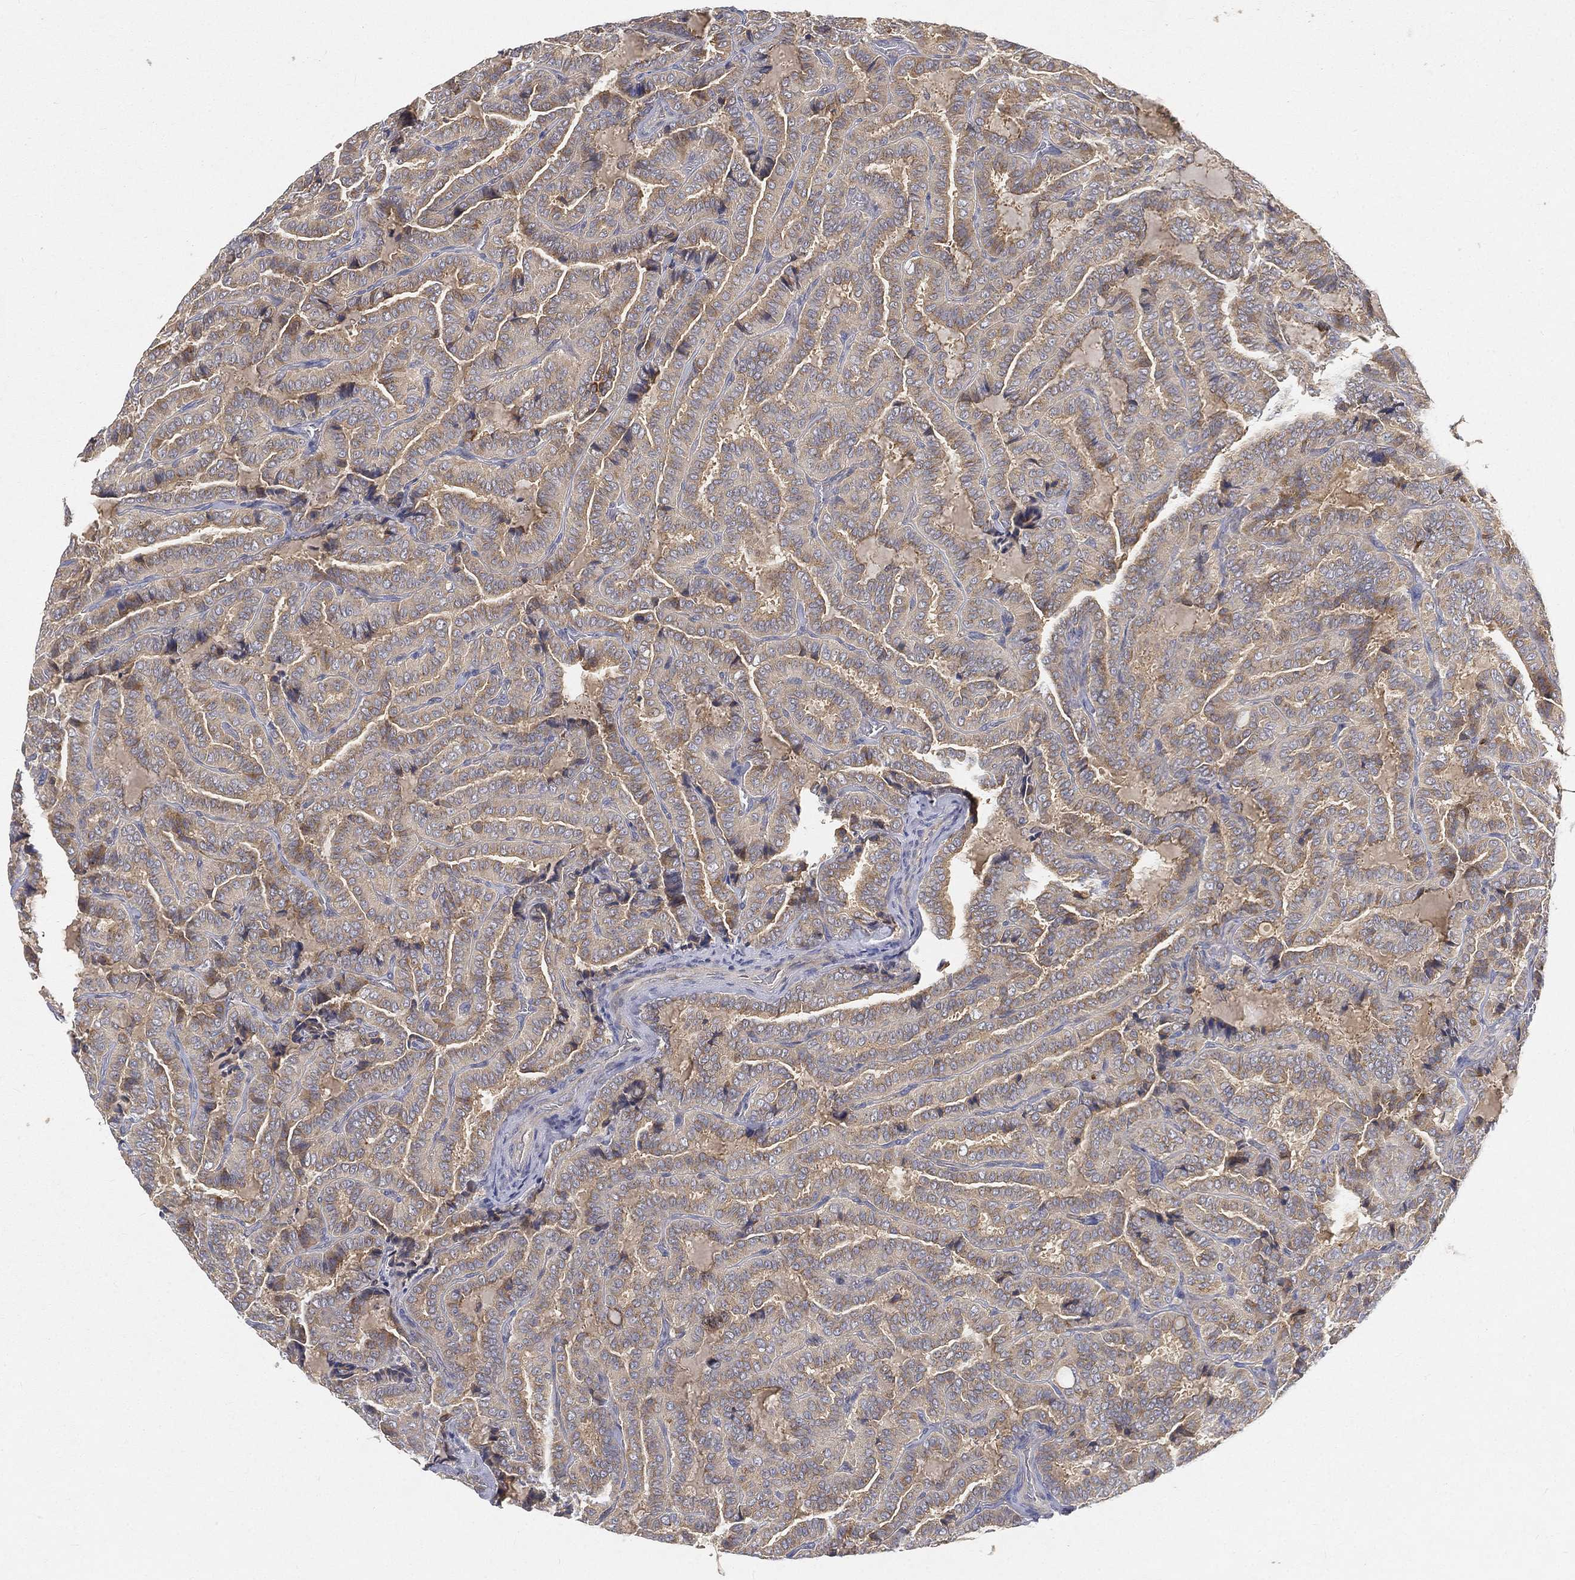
{"staining": {"intensity": "weak", "quantity": ">75%", "location": "cytoplasmic/membranous"}, "tissue": "thyroid cancer", "cell_type": "Tumor cells", "image_type": "cancer", "snomed": [{"axis": "morphology", "description": "Papillary adenocarcinoma, NOS"}, {"axis": "topography", "description": "Thyroid gland"}], "caption": "High-power microscopy captured an IHC micrograph of thyroid cancer (papillary adenocarcinoma), revealing weak cytoplasmic/membranous staining in approximately >75% of tumor cells.", "gene": "CTSL", "patient": {"sex": "female", "age": 39}}